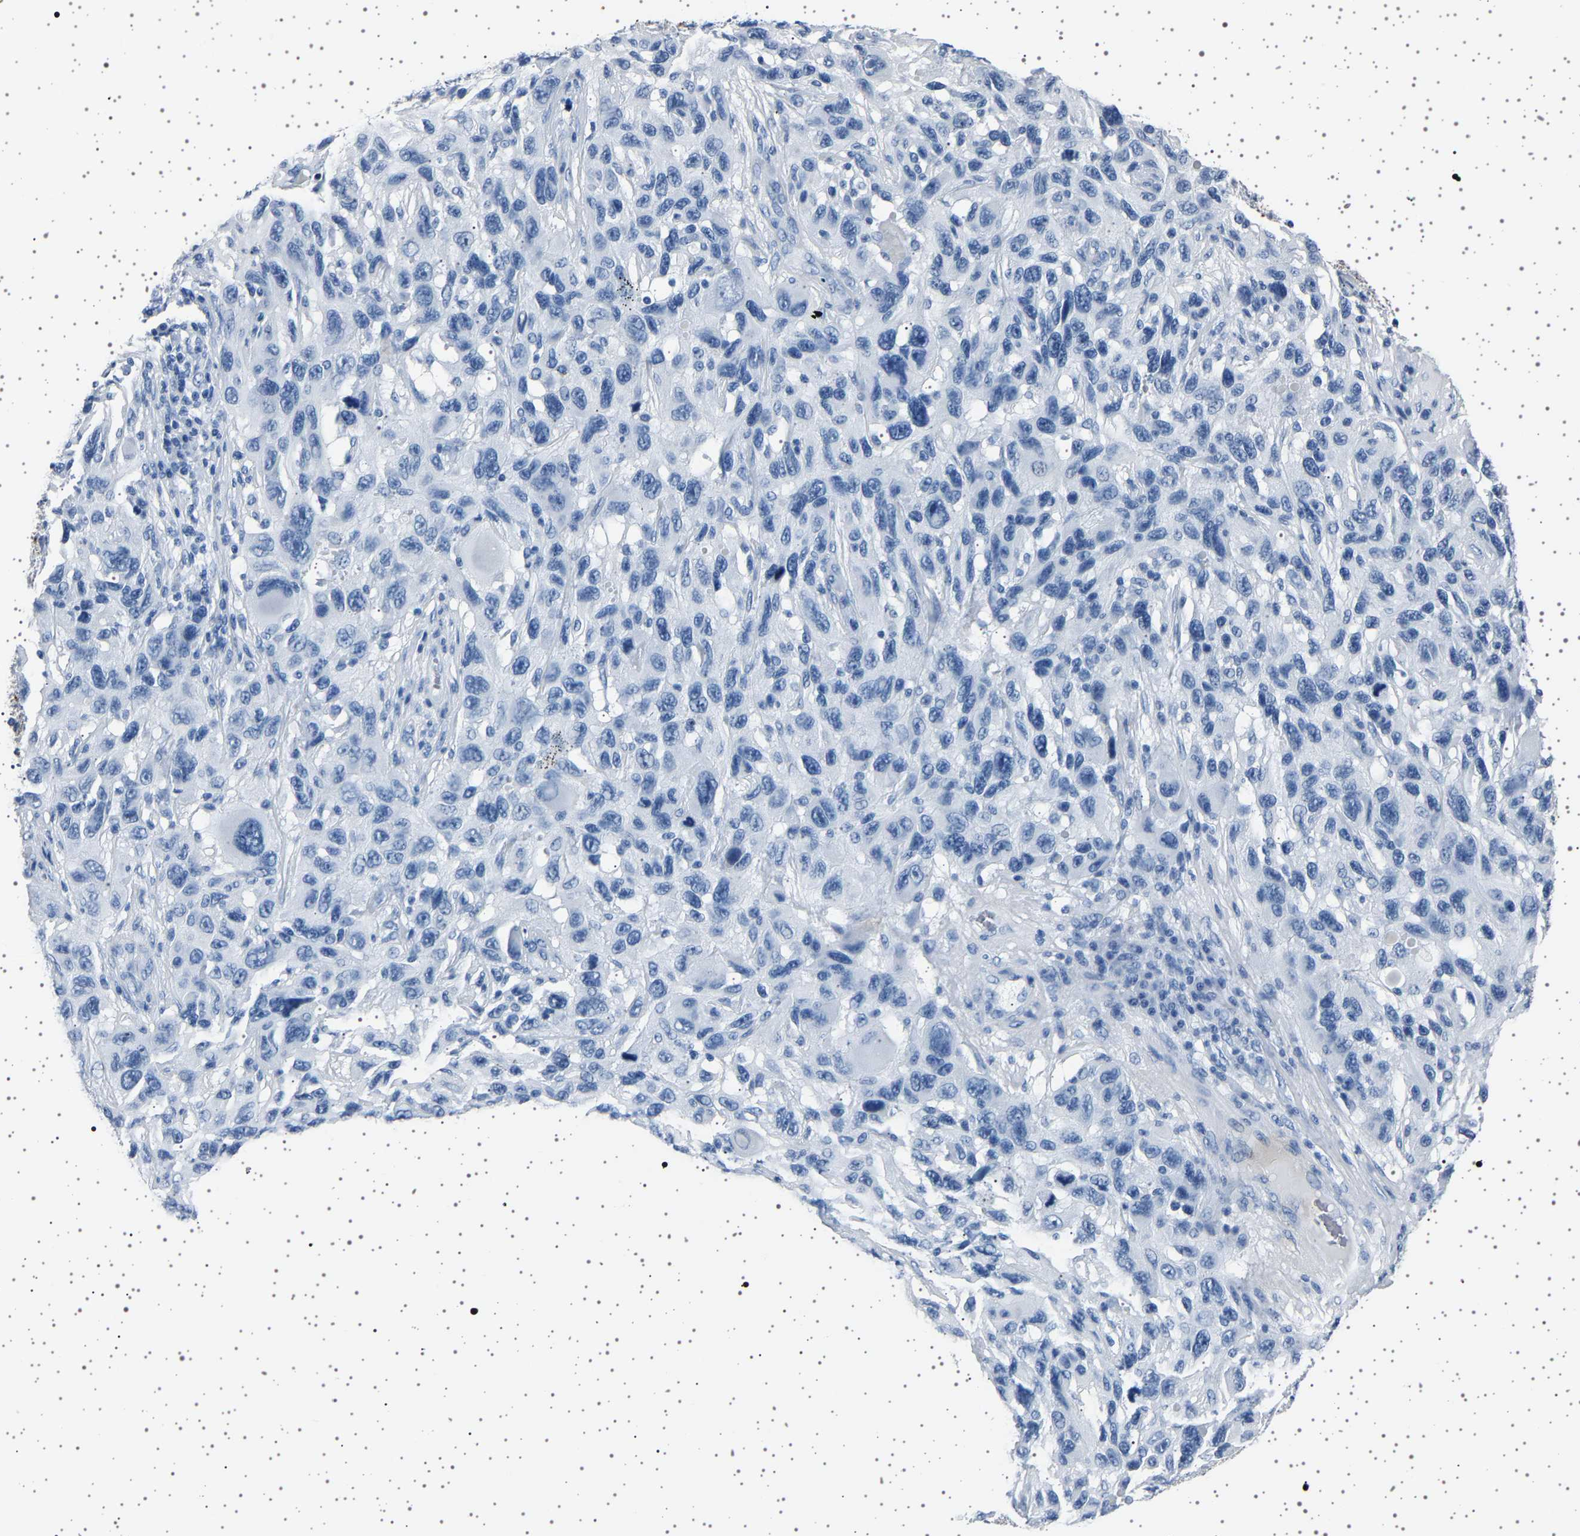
{"staining": {"intensity": "negative", "quantity": "none", "location": "none"}, "tissue": "melanoma", "cell_type": "Tumor cells", "image_type": "cancer", "snomed": [{"axis": "morphology", "description": "Malignant melanoma, NOS"}, {"axis": "topography", "description": "Skin"}], "caption": "Tumor cells show no significant expression in melanoma.", "gene": "TFF3", "patient": {"sex": "male", "age": 53}}